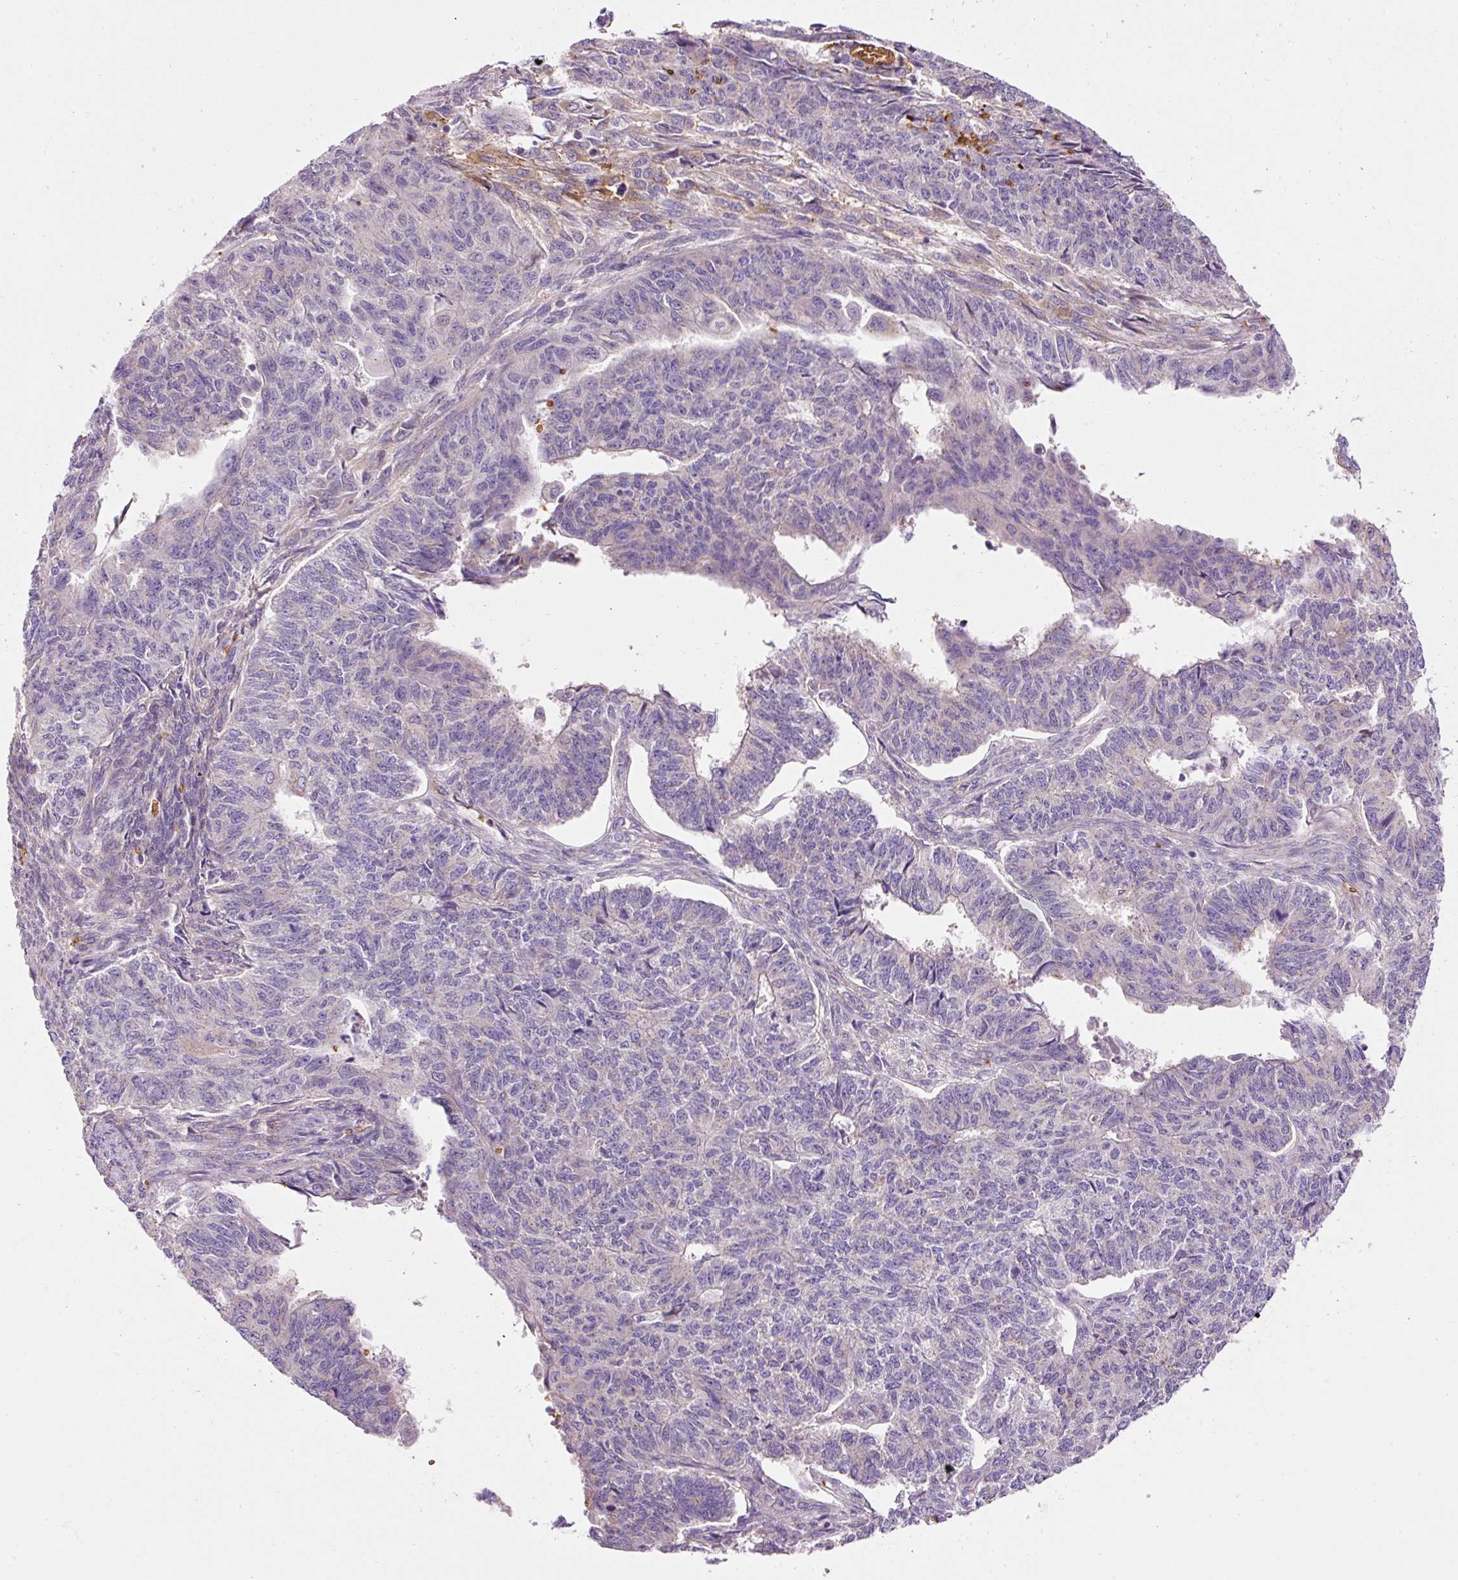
{"staining": {"intensity": "negative", "quantity": "none", "location": "none"}, "tissue": "endometrial cancer", "cell_type": "Tumor cells", "image_type": "cancer", "snomed": [{"axis": "morphology", "description": "Adenocarcinoma, NOS"}, {"axis": "topography", "description": "Endometrium"}], "caption": "This micrograph is of endometrial adenocarcinoma stained with immunohistochemistry to label a protein in brown with the nuclei are counter-stained blue. There is no expression in tumor cells.", "gene": "PRRC2A", "patient": {"sex": "female", "age": 32}}